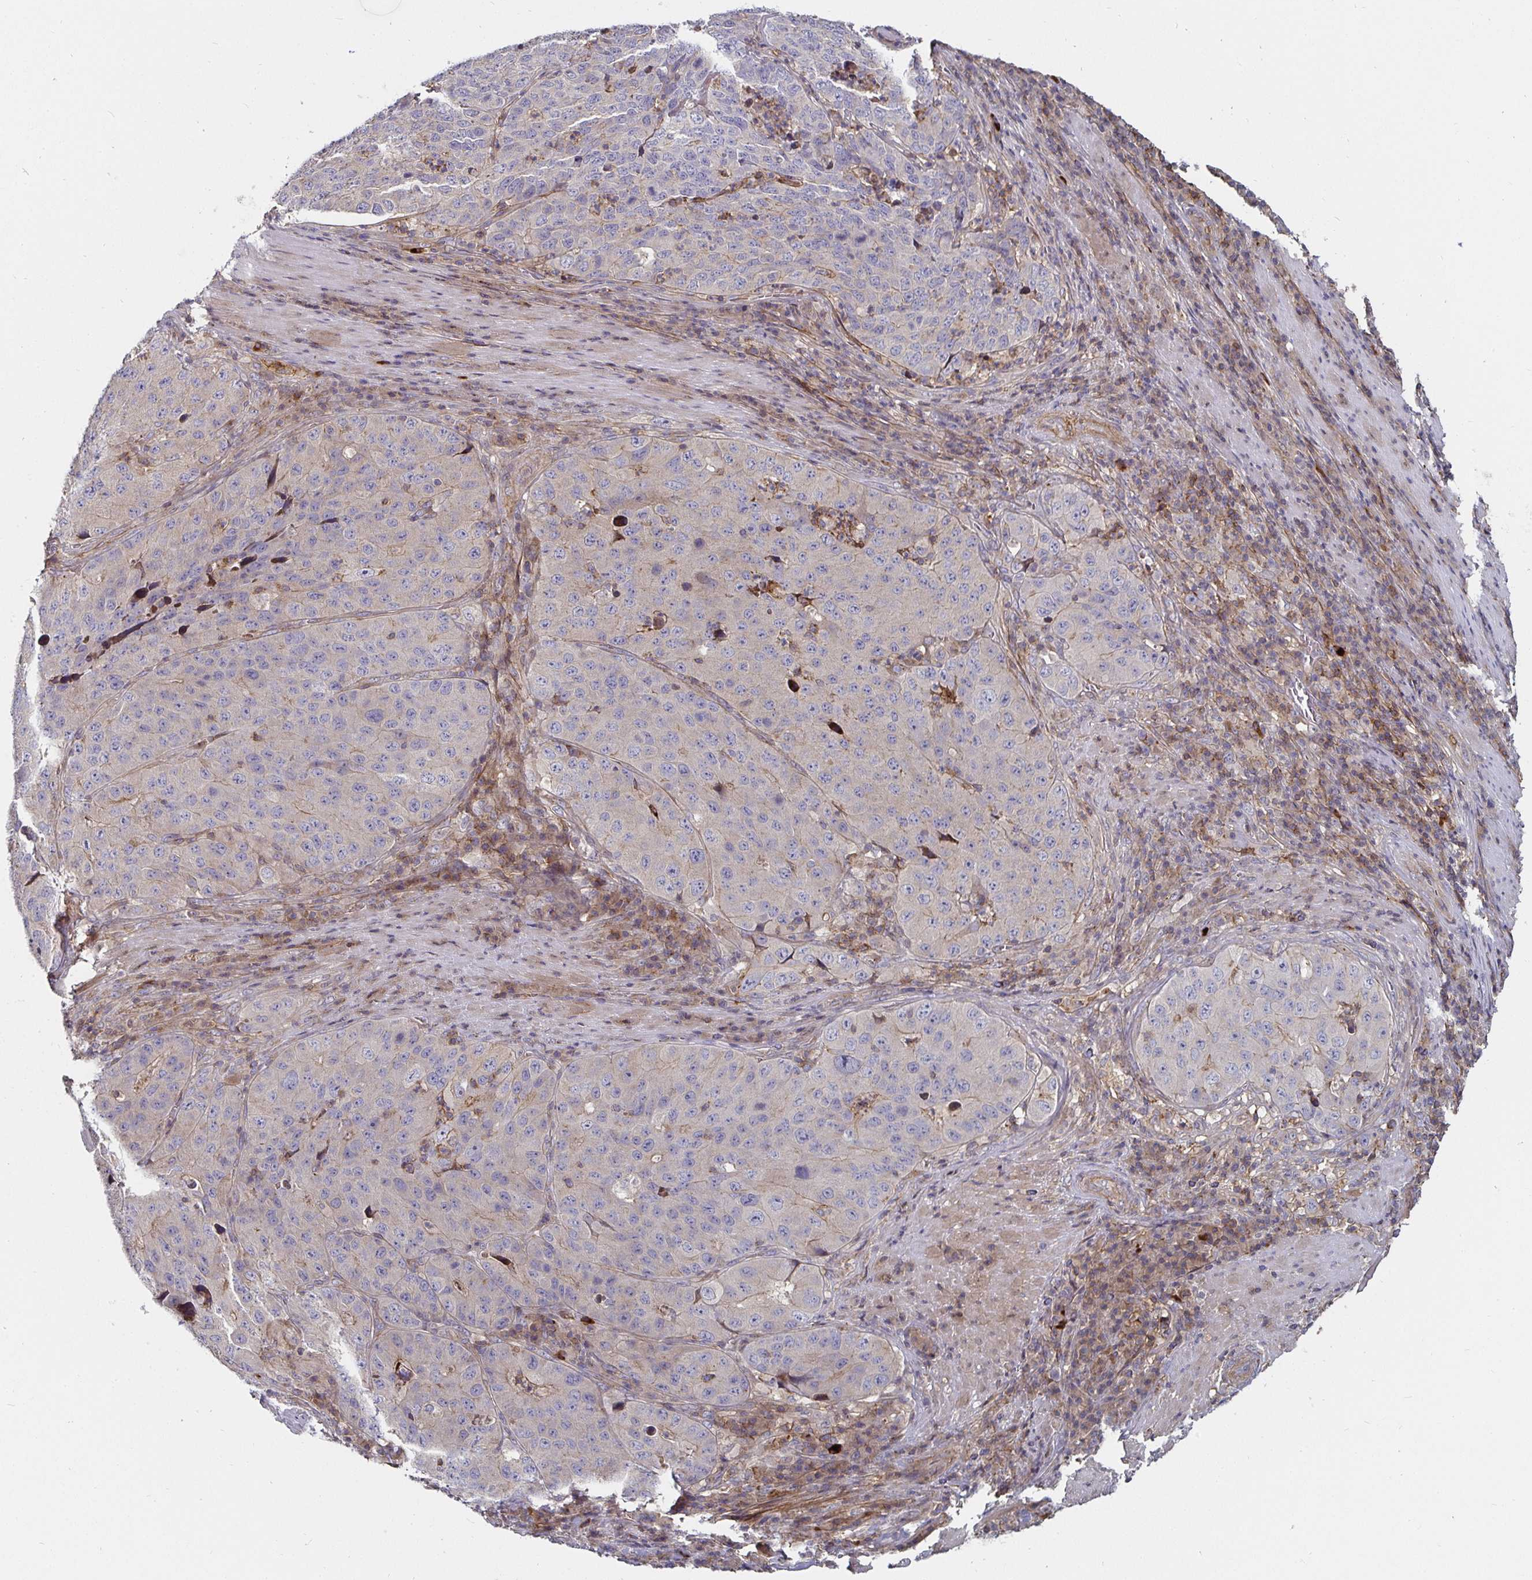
{"staining": {"intensity": "negative", "quantity": "none", "location": "none"}, "tissue": "stomach cancer", "cell_type": "Tumor cells", "image_type": "cancer", "snomed": [{"axis": "morphology", "description": "Adenocarcinoma, NOS"}, {"axis": "topography", "description": "Stomach"}], "caption": "This is an immunohistochemistry photomicrograph of stomach cancer (adenocarcinoma). There is no positivity in tumor cells.", "gene": "GJA4", "patient": {"sex": "male", "age": 71}}